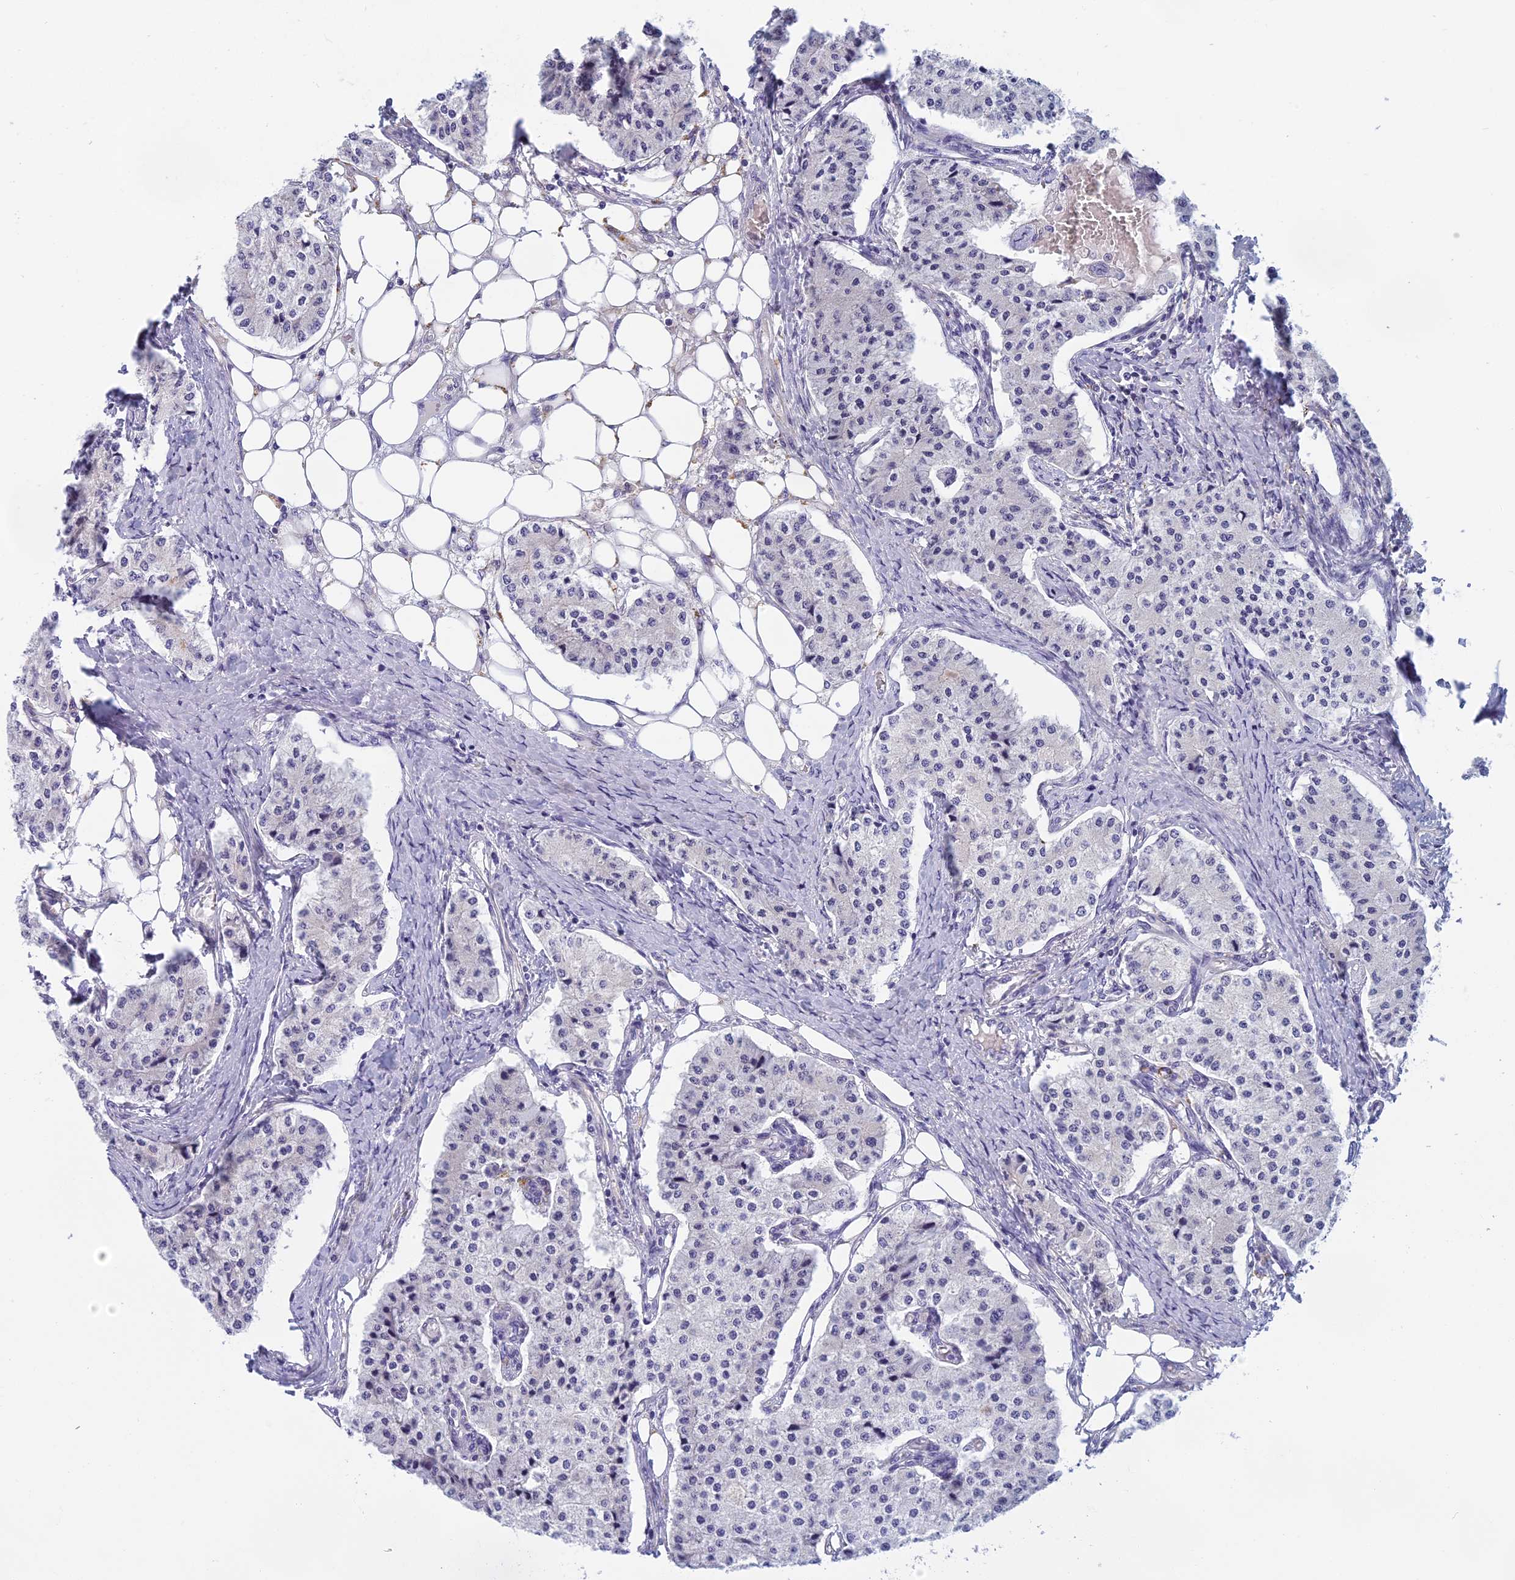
{"staining": {"intensity": "negative", "quantity": "none", "location": "none"}, "tissue": "carcinoid", "cell_type": "Tumor cells", "image_type": "cancer", "snomed": [{"axis": "morphology", "description": "Carcinoid, malignant, NOS"}, {"axis": "topography", "description": "Colon"}], "caption": "IHC of human malignant carcinoid exhibits no staining in tumor cells.", "gene": "SEMA7A", "patient": {"sex": "female", "age": 52}}